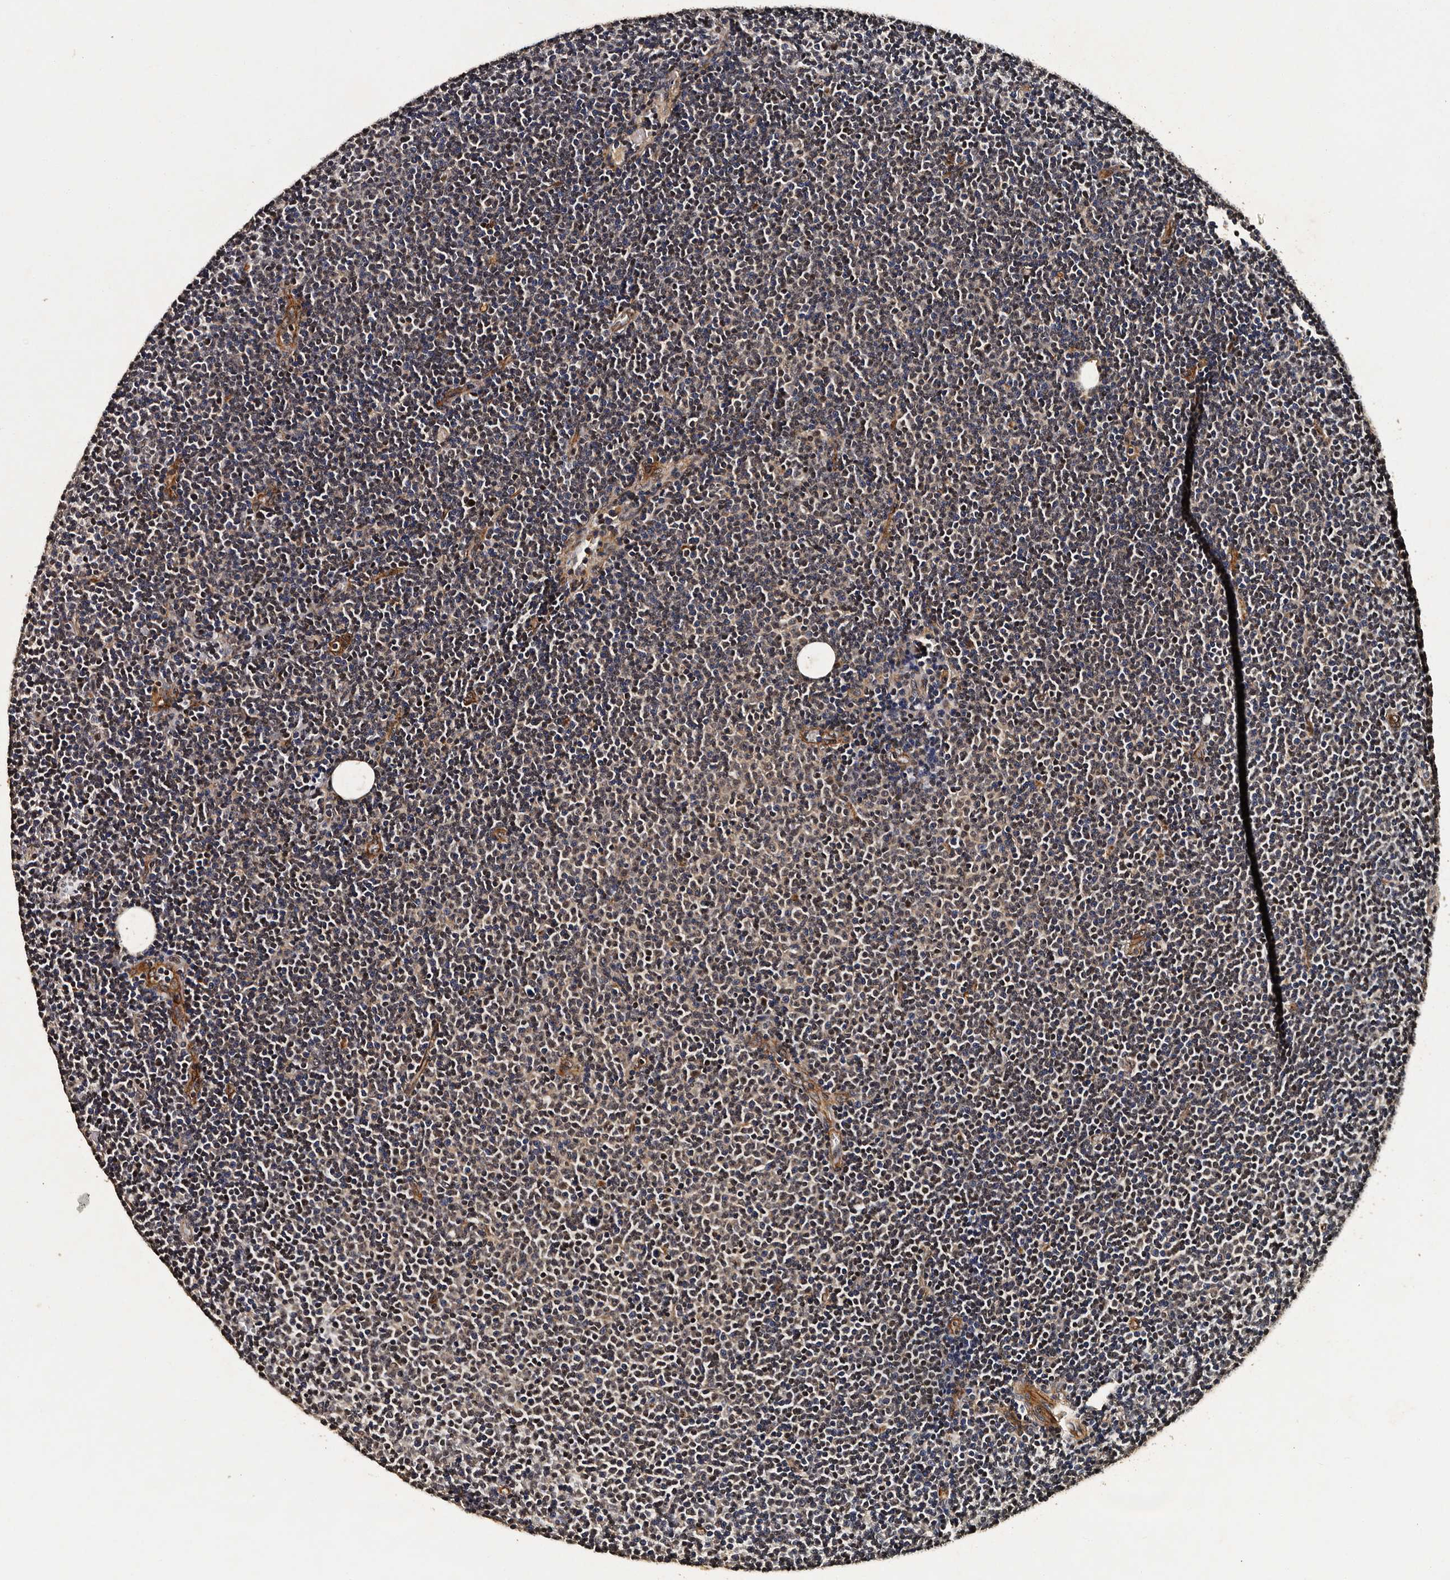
{"staining": {"intensity": "weak", "quantity": "<25%", "location": "cytoplasmic/membranous,nuclear"}, "tissue": "lymphoma", "cell_type": "Tumor cells", "image_type": "cancer", "snomed": [{"axis": "morphology", "description": "Malignant lymphoma, non-Hodgkin's type, Low grade"}, {"axis": "topography", "description": "Lymph node"}], "caption": "Immunohistochemical staining of lymphoma demonstrates no significant staining in tumor cells.", "gene": "CPNE3", "patient": {"sex": "female", "age": 53}}